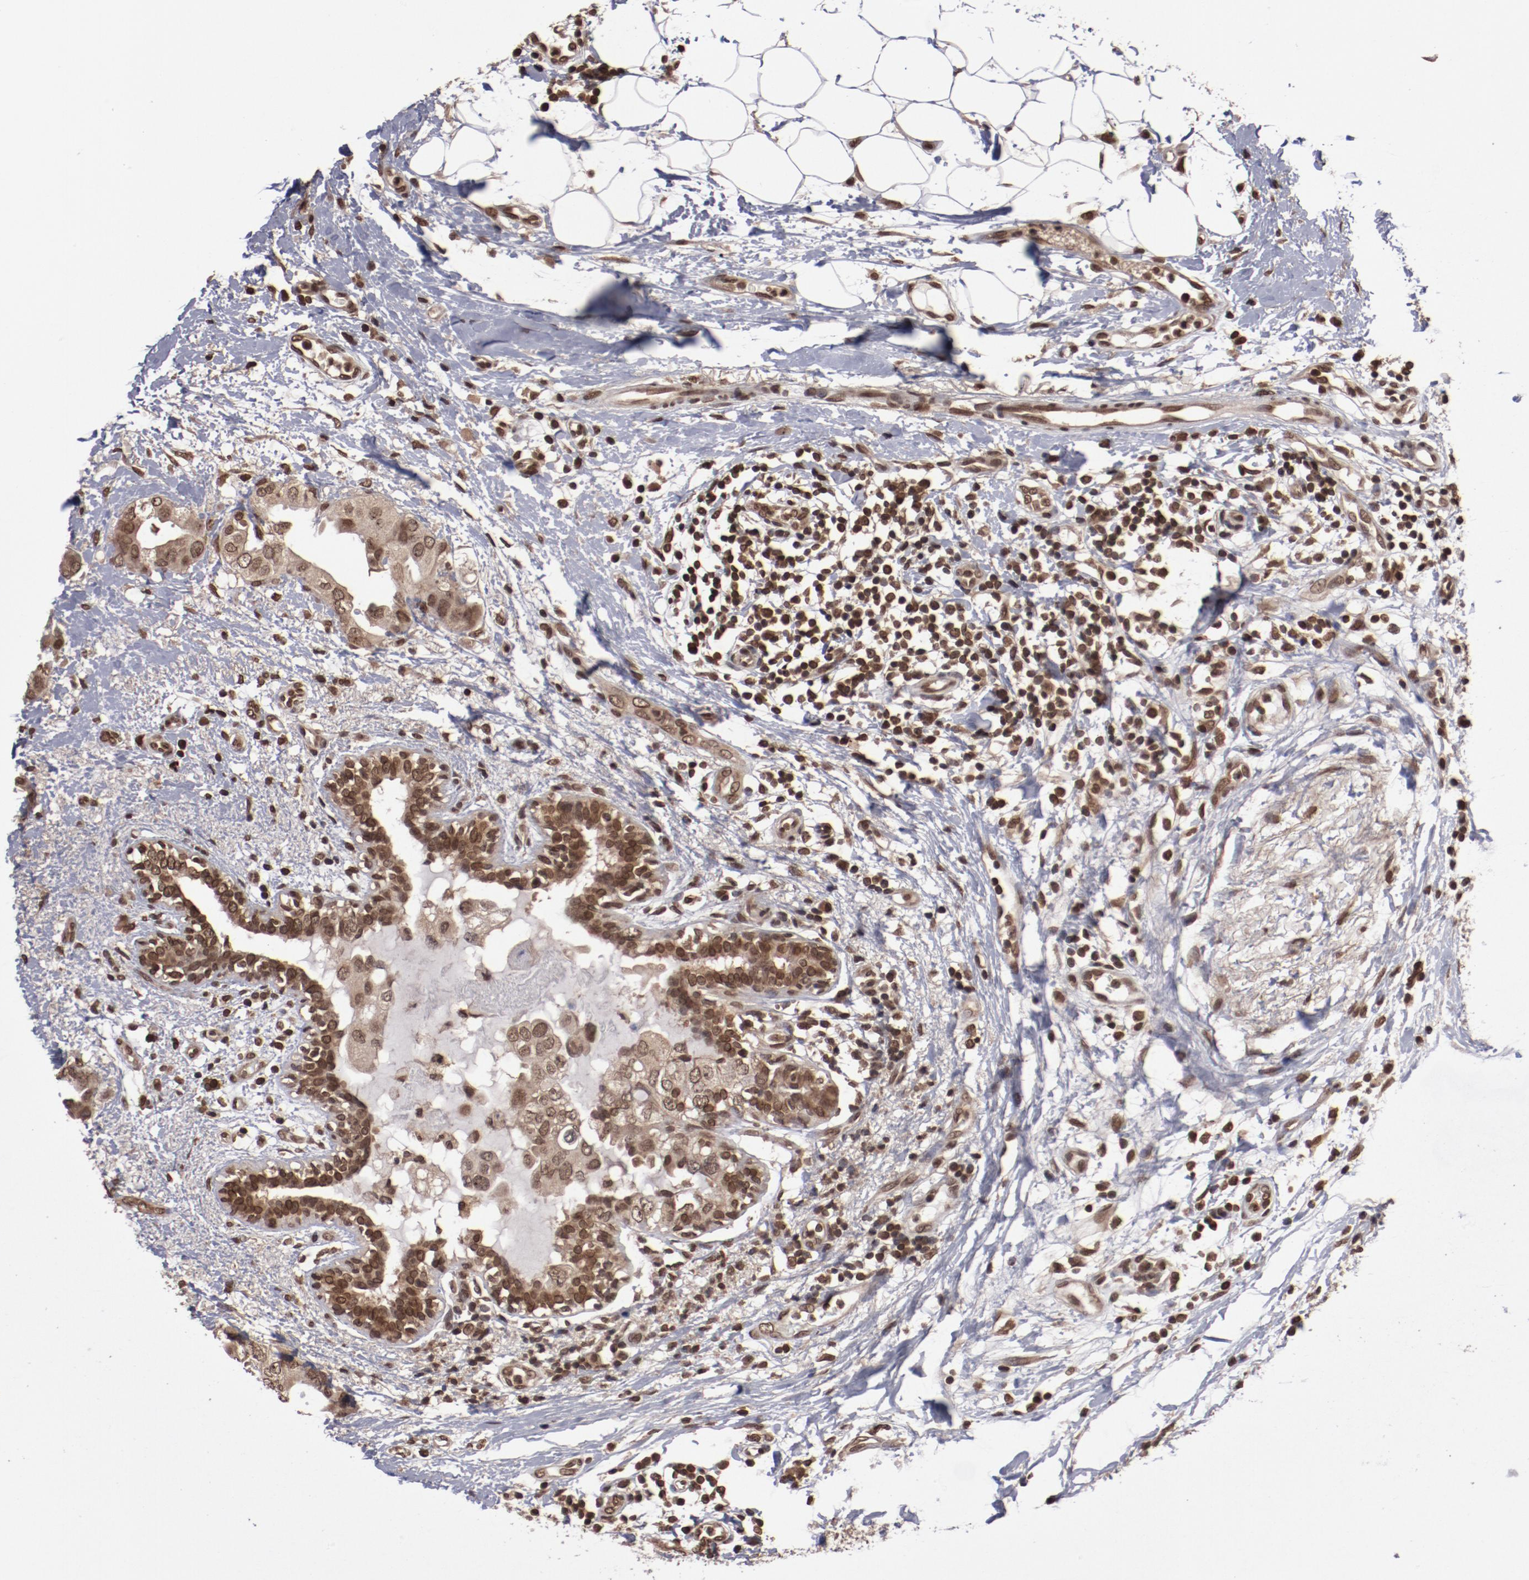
{"staining": {"intensity": "weak", "quantity": ">75%", "location": "cytoplasmic/membranous,nuclear"}, "tissue": "breast cancer", "cell_type": "Tumor cells", "image_type": "cancer", "snomed": [{"axis": "morphology", "description": "Duct carcinoma"}, {"axis": "topography", "description": "Breast"}], "caption": "A high-resolution image shows immunohistochemistry (IHC) staining of breast cancer, which demonstrates weak cytoplasmic/membranous and nuclear staining in about >75% of tumor cells.", "gene": "AKT1", "patient": {"sex": "female", "age": 40}}